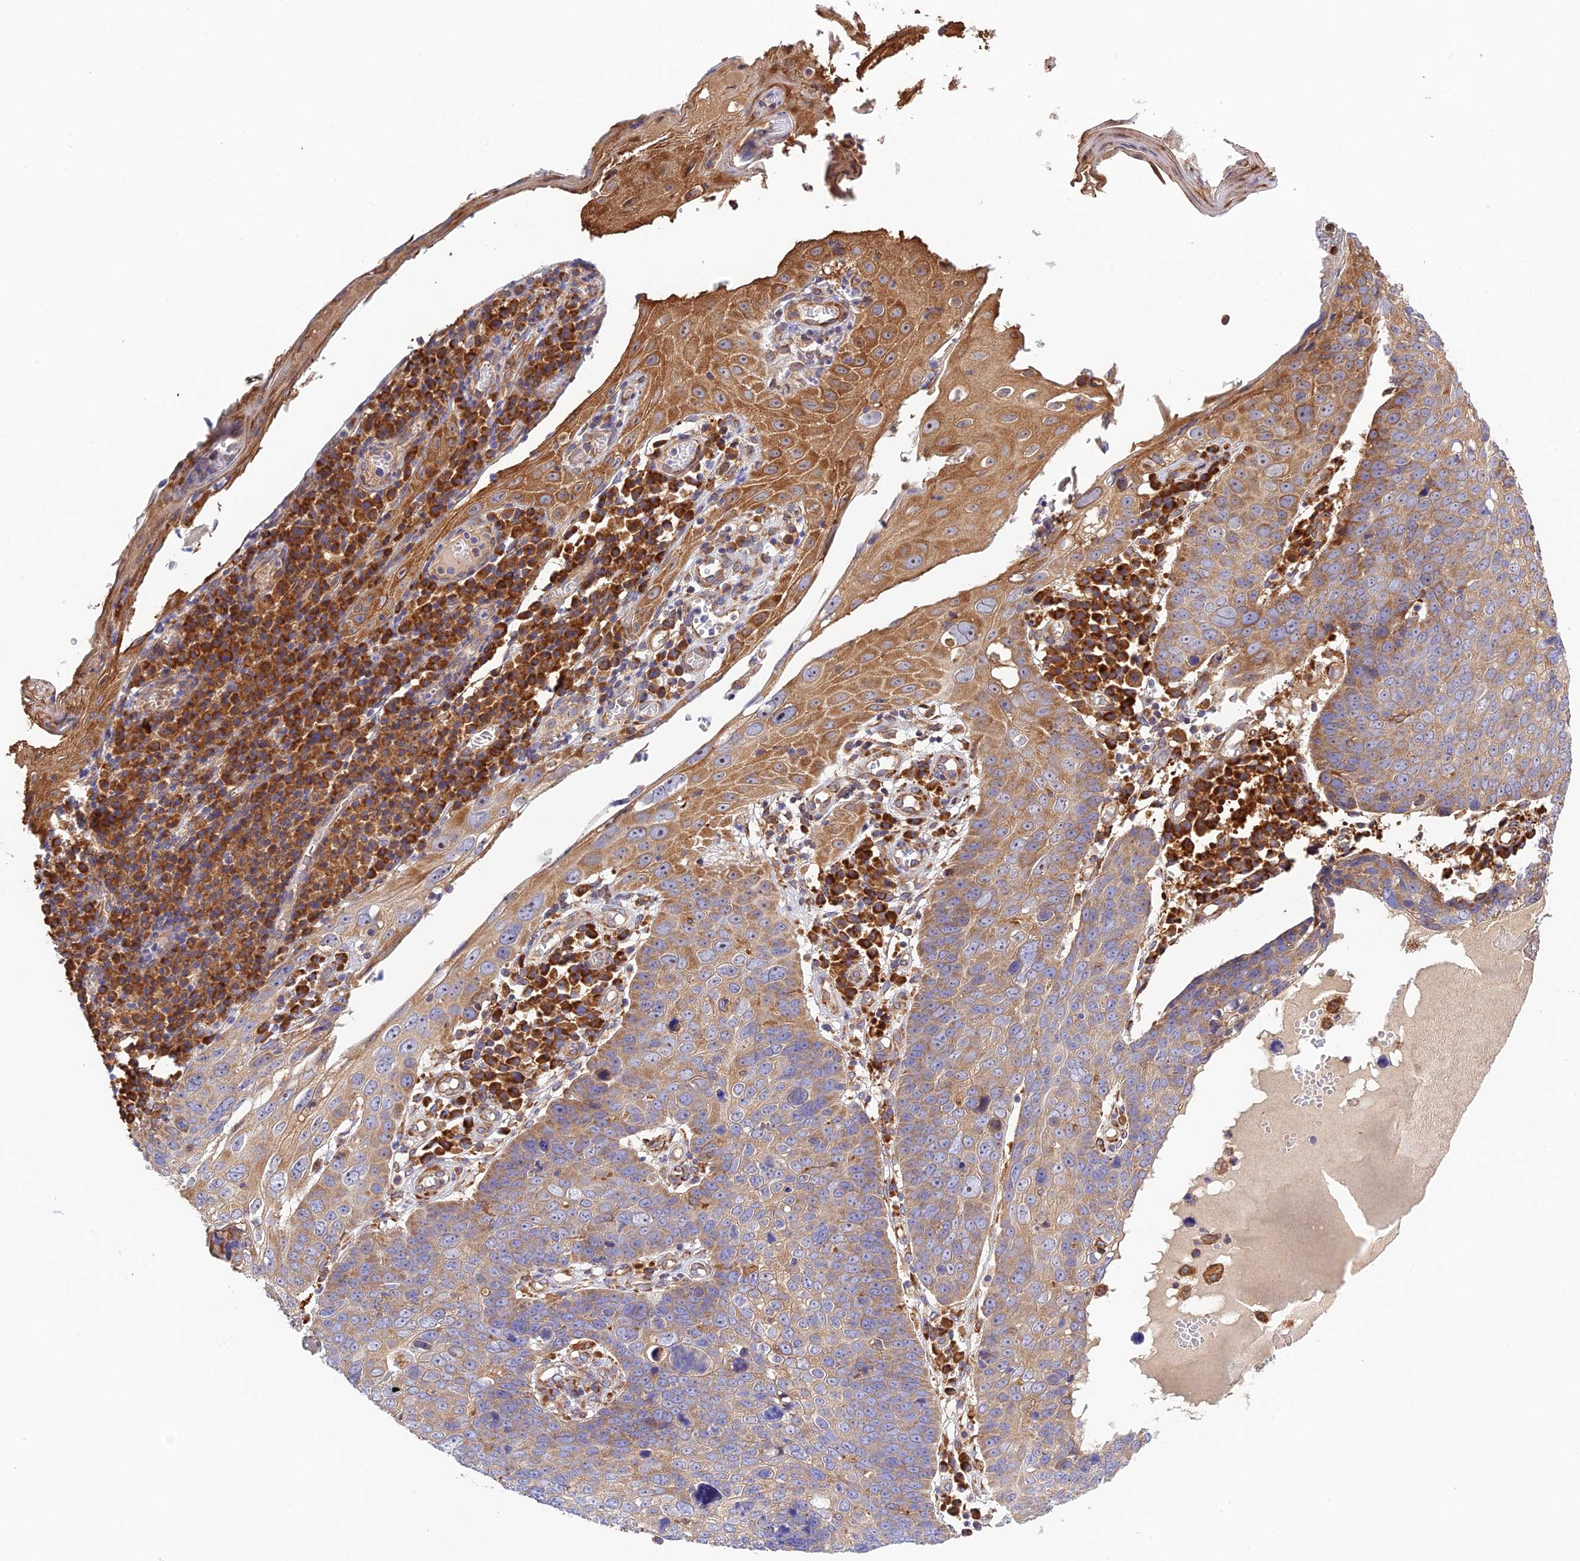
{"staining": {"intensity": "moderate", "quantity": ">75%", "location": "cytoplasmic/membranous"}, "tissue": "skin cancer", "cell_type": "Tumor cells", "image_type": "cancer", "snomed": [{"axis": "morphology", "description": "Squamous cell carcinoma, NOS"}, {"axis": "topography", "description": "Skin"}], "caption": "Immunohistochemistry (DAB) staining of human squamous cell carcinoma (skin) demonstrates moderate cytoplasmic/membranous protein expression in about >75% of tumor cells. Ihc stains the protein in brown and the nuclei are stained blue.", "gene": "RPL5", "patient": {"sex": "male", "age": 71}}